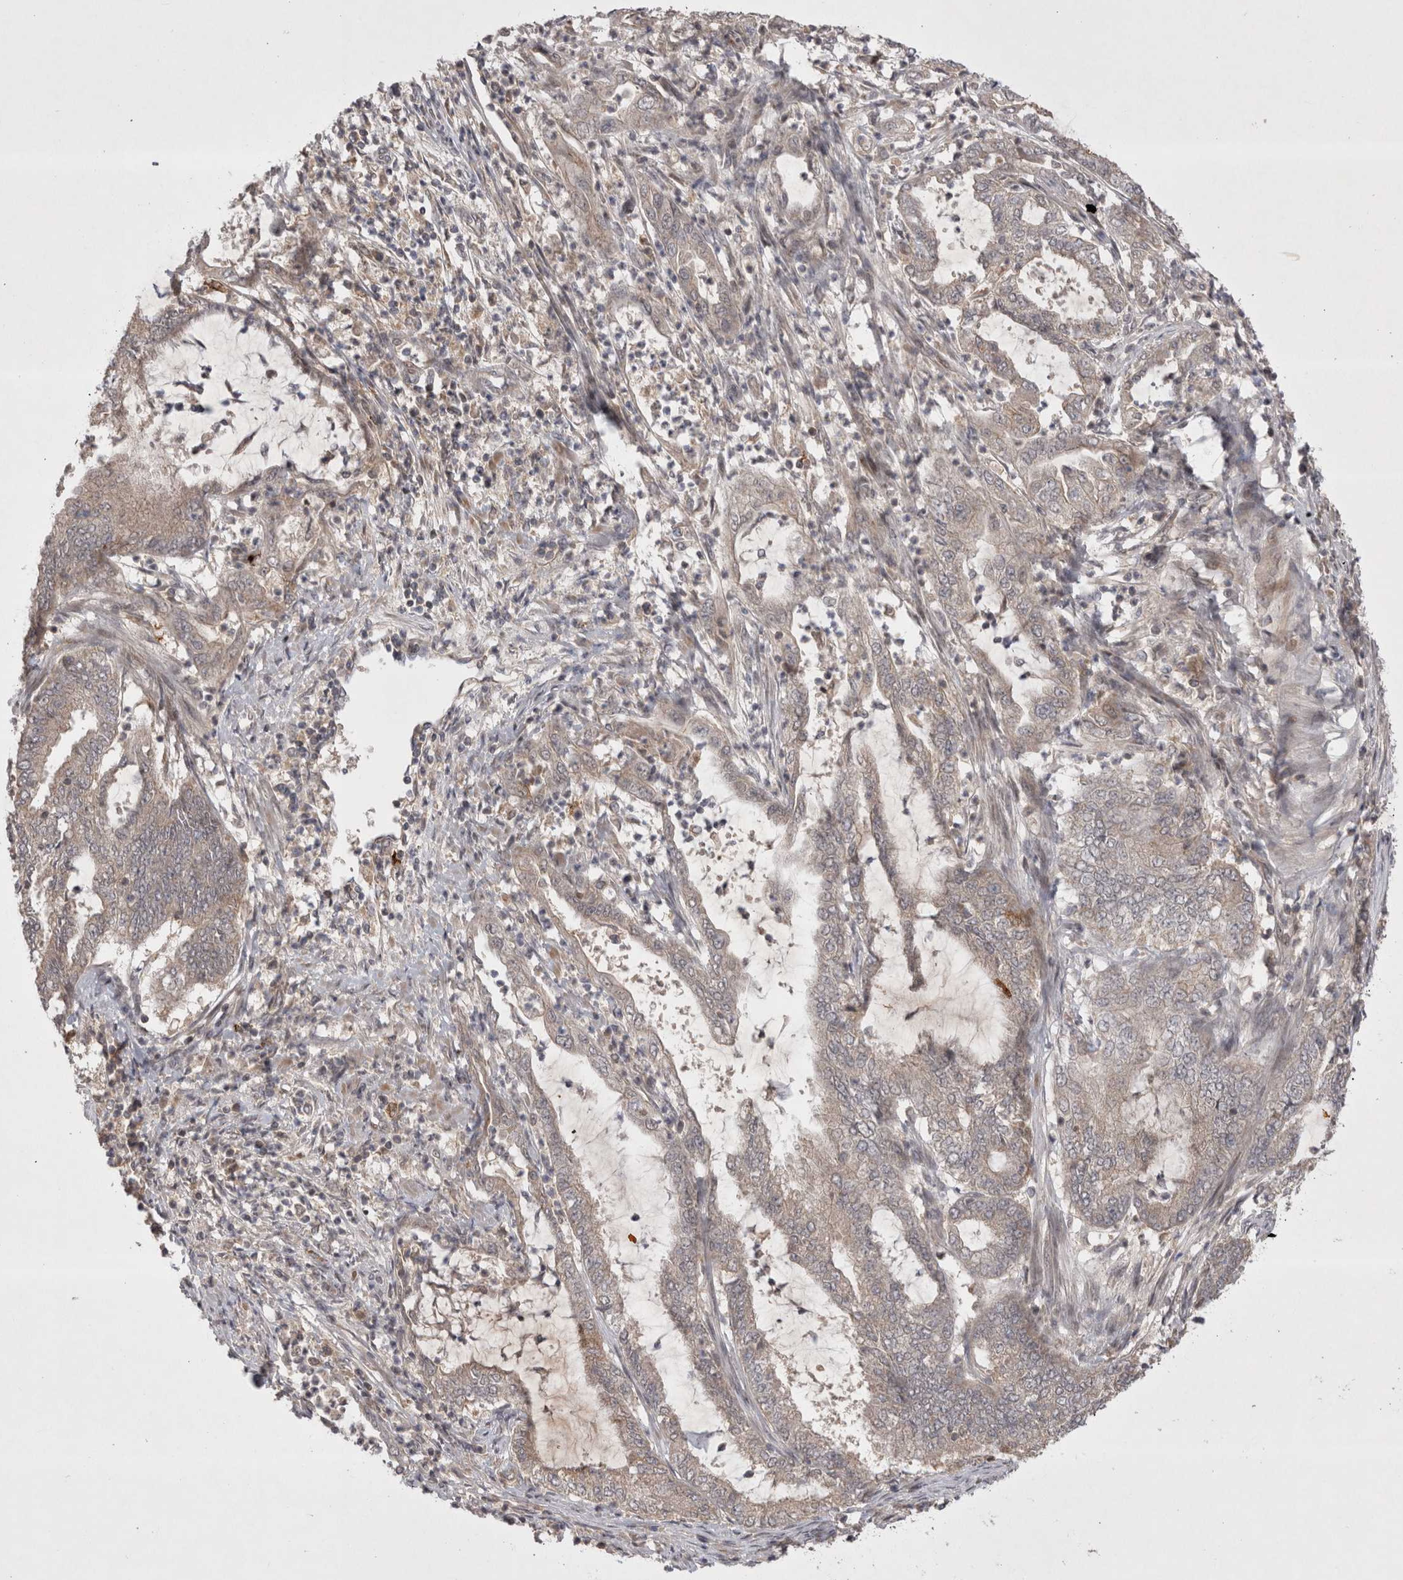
{"staining": {"intensity": "weak", "quantity": "<25%", "location": "cytoplasmic/membranous"}, "tissue": "endometrial cancer", "cell_type": "Tumor cells", "image_type": "cancer", "snomed": [{"axis": "morphology", "description": "Adenocarcinoma, NOS"}, {"axis": "topography", "description": "Endometrium"}], "caption": "DAB immunohistochemical staining of endometrial cancer (adenocarcinoma) demonstrates no significant expression in tumor cells.", "gene": "PLEKHM1", "patient": {"sex": "female", "age": 51}}